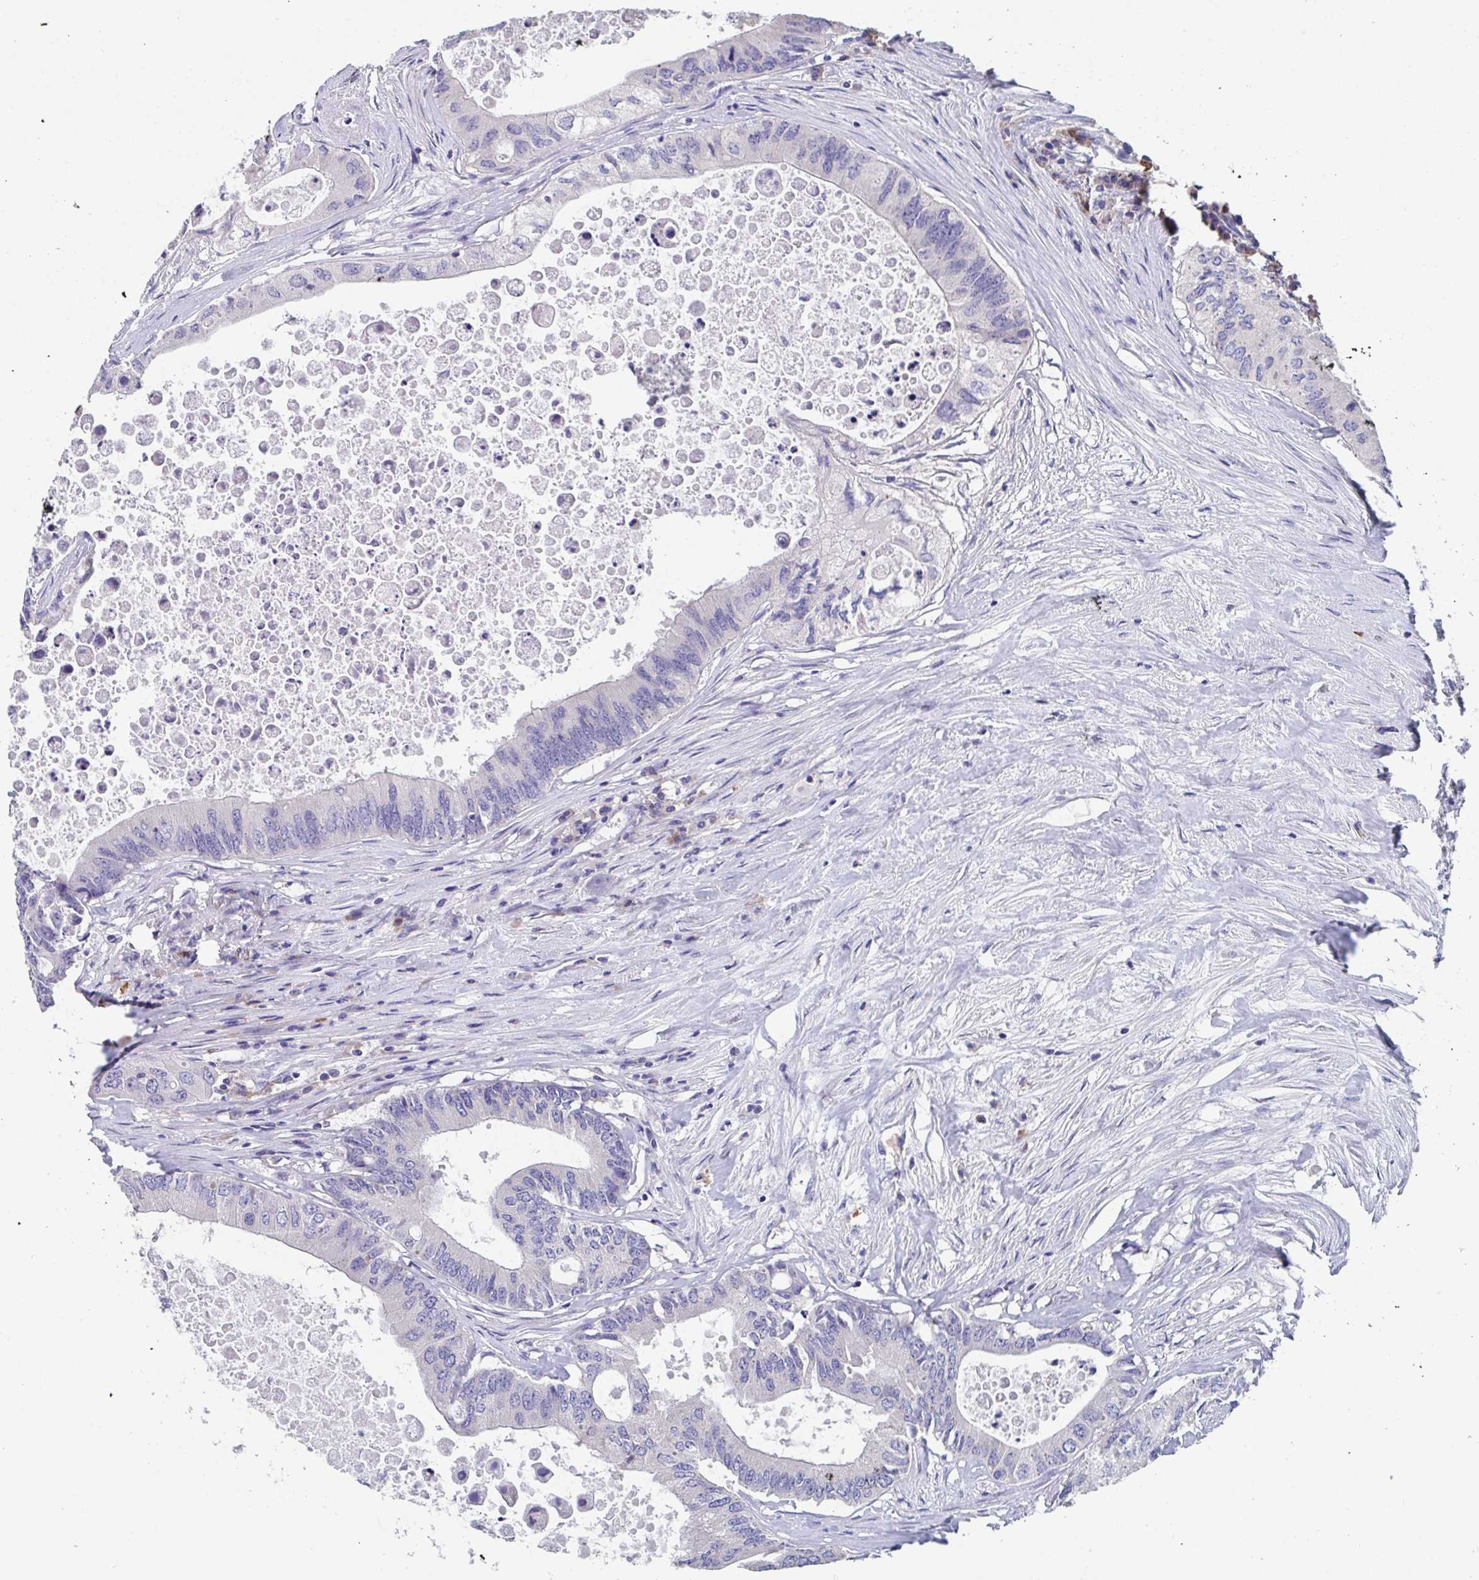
{"staining": {"intensity": "negative", "quantity": "none", "location": "none"}, "tissue": "colorectal cancer", "cell_type": "Tumor cells", "image_type": "cancer", "snomed": [{"axis": "morphology", "description": "Adenocarcinoma, NOS"}, {"axis": "topography", "description": "Colon"}], "caption": "Immunohistochemistry (IHC) of human colorectal cancer exhibits no positivity in tumor cells.", "gene": "LRRC58", "patient": {"sex": "male", "age": 71}}